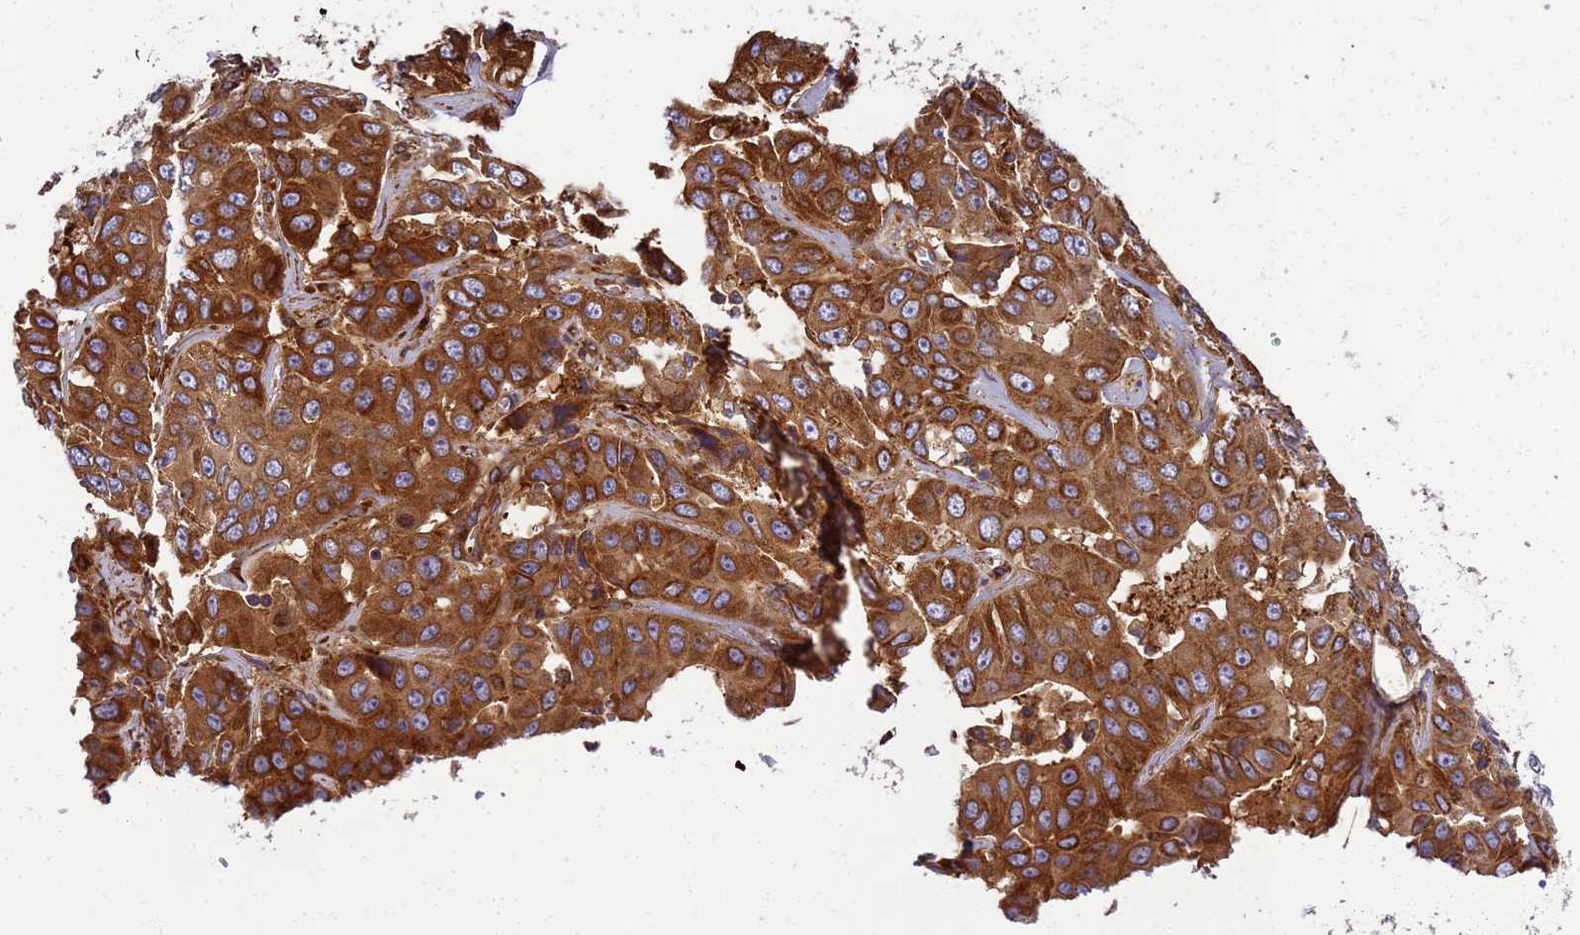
{"staining": {"intensity": "strong", "quantity": ">75%", "location": "cytoplasmic/membranous"}, "tissue": "liver cancer", "cell_type": "Tumor cells", "image_type": "cancer", "snomed": [{"axis": "morphology", "description": "Cholangiocarcinoma"}, {"axis": "topography", "description": "Liver"}], "caption": "Human liver cancer (cholangiocarcinoma) stained for a protein (brown) shows strong cytoplasmic/membranous positive expression in approximately >75% of tumor cells.", "gene": "C2CD5", "patient": {"sex": "female", "age": 52}}